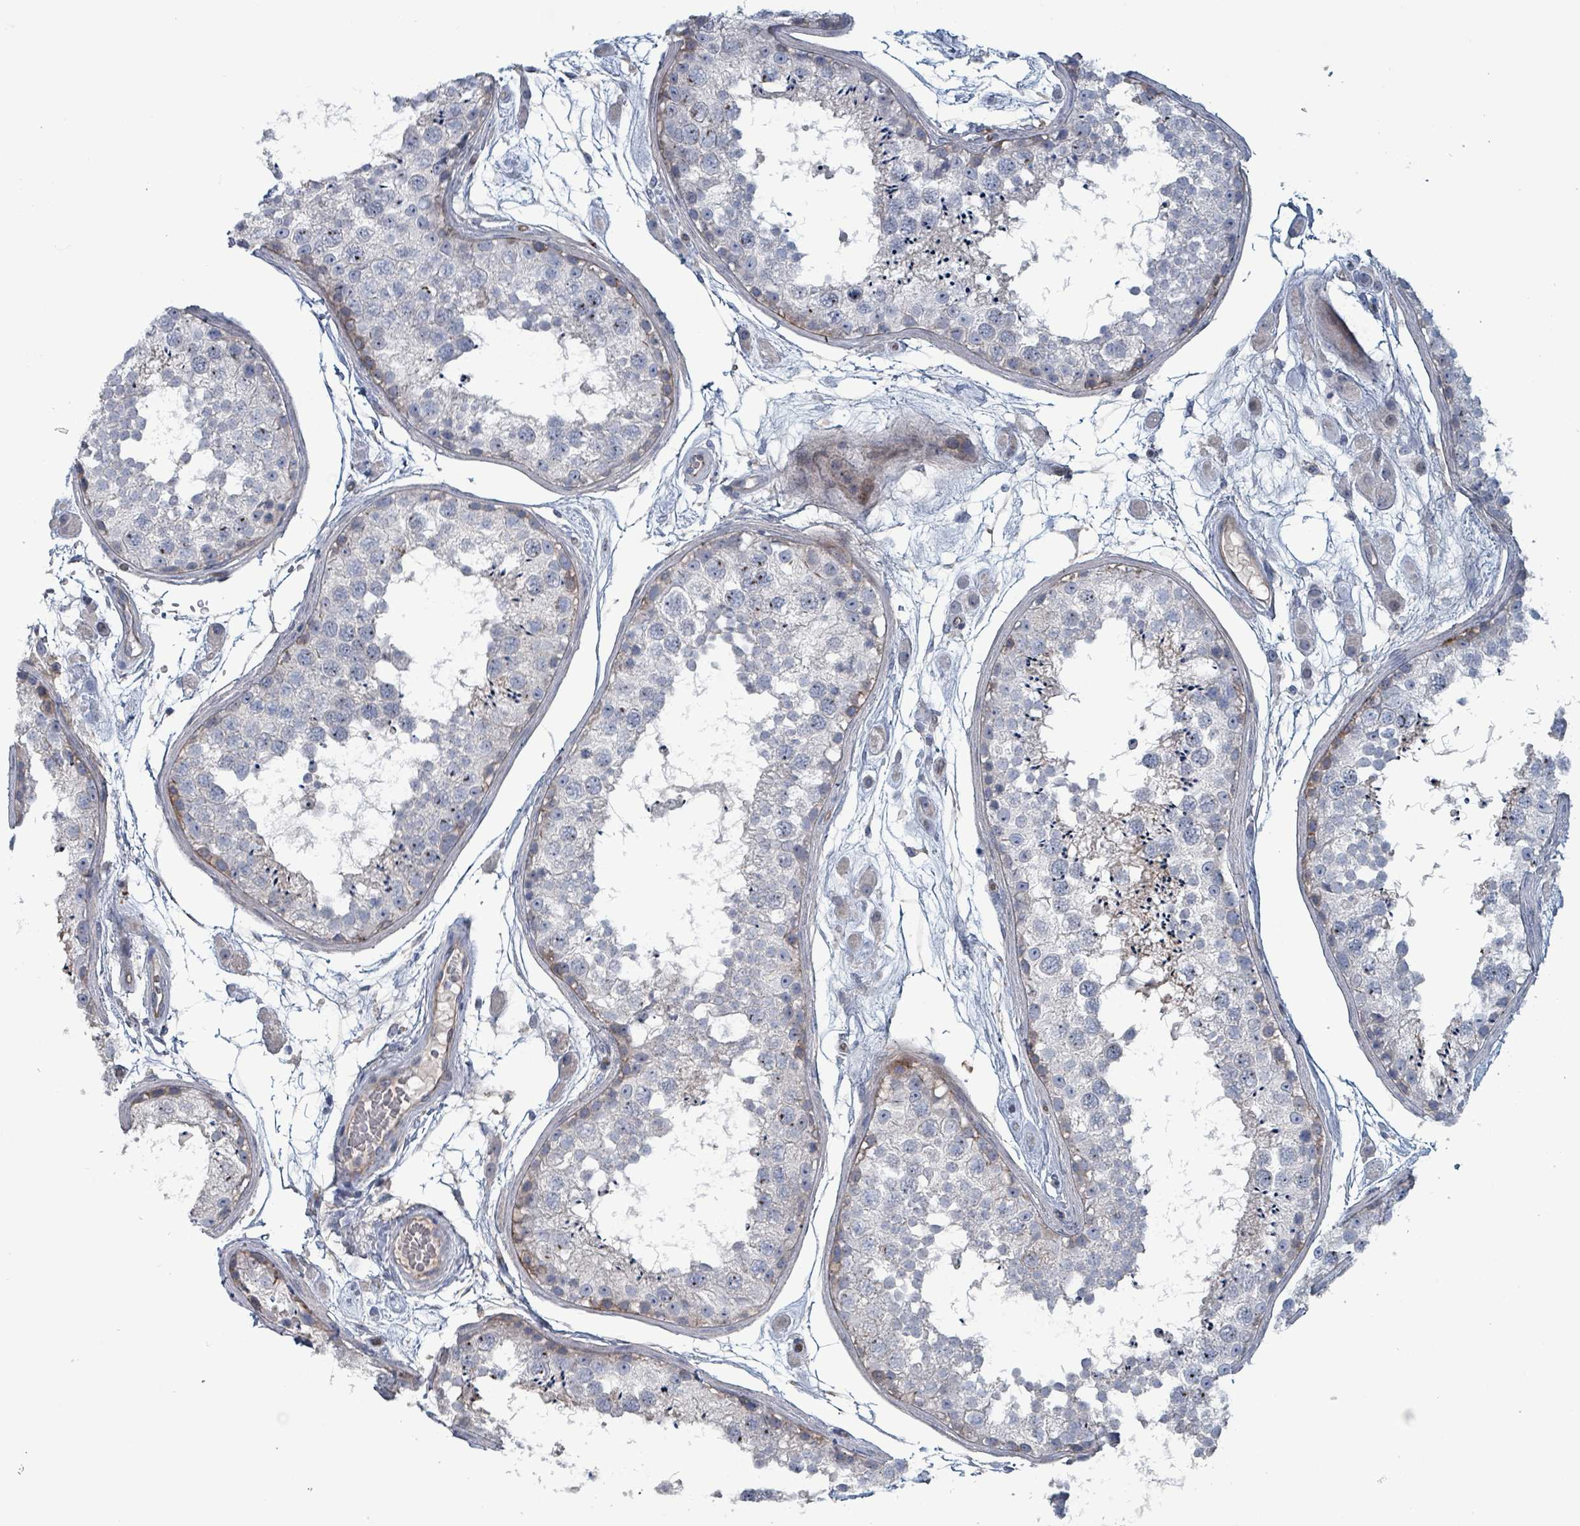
{"staining": {"intensity": "negative", "quantity": "none", "location": "none"}, "tissue": "testis", "cell_type": "Cells in seminiferous ducts", "image_type": "normal", "snomed": [{"axis": "morphology", "description": "Normal tissue, NOS"}, {"axis": "topography", "description": "Testis"}], "caption": "Immunohistochemical staining of normal human testis reveals no significant staining in cells in seminiferous ducts. Brightfield microscopy of immunohistochemistry stained with DAB (brown) and hematoxylin (blue), captured at high magnification.", "gene": "TAAR5", "patient": {"sex": "male", "age": 25}}